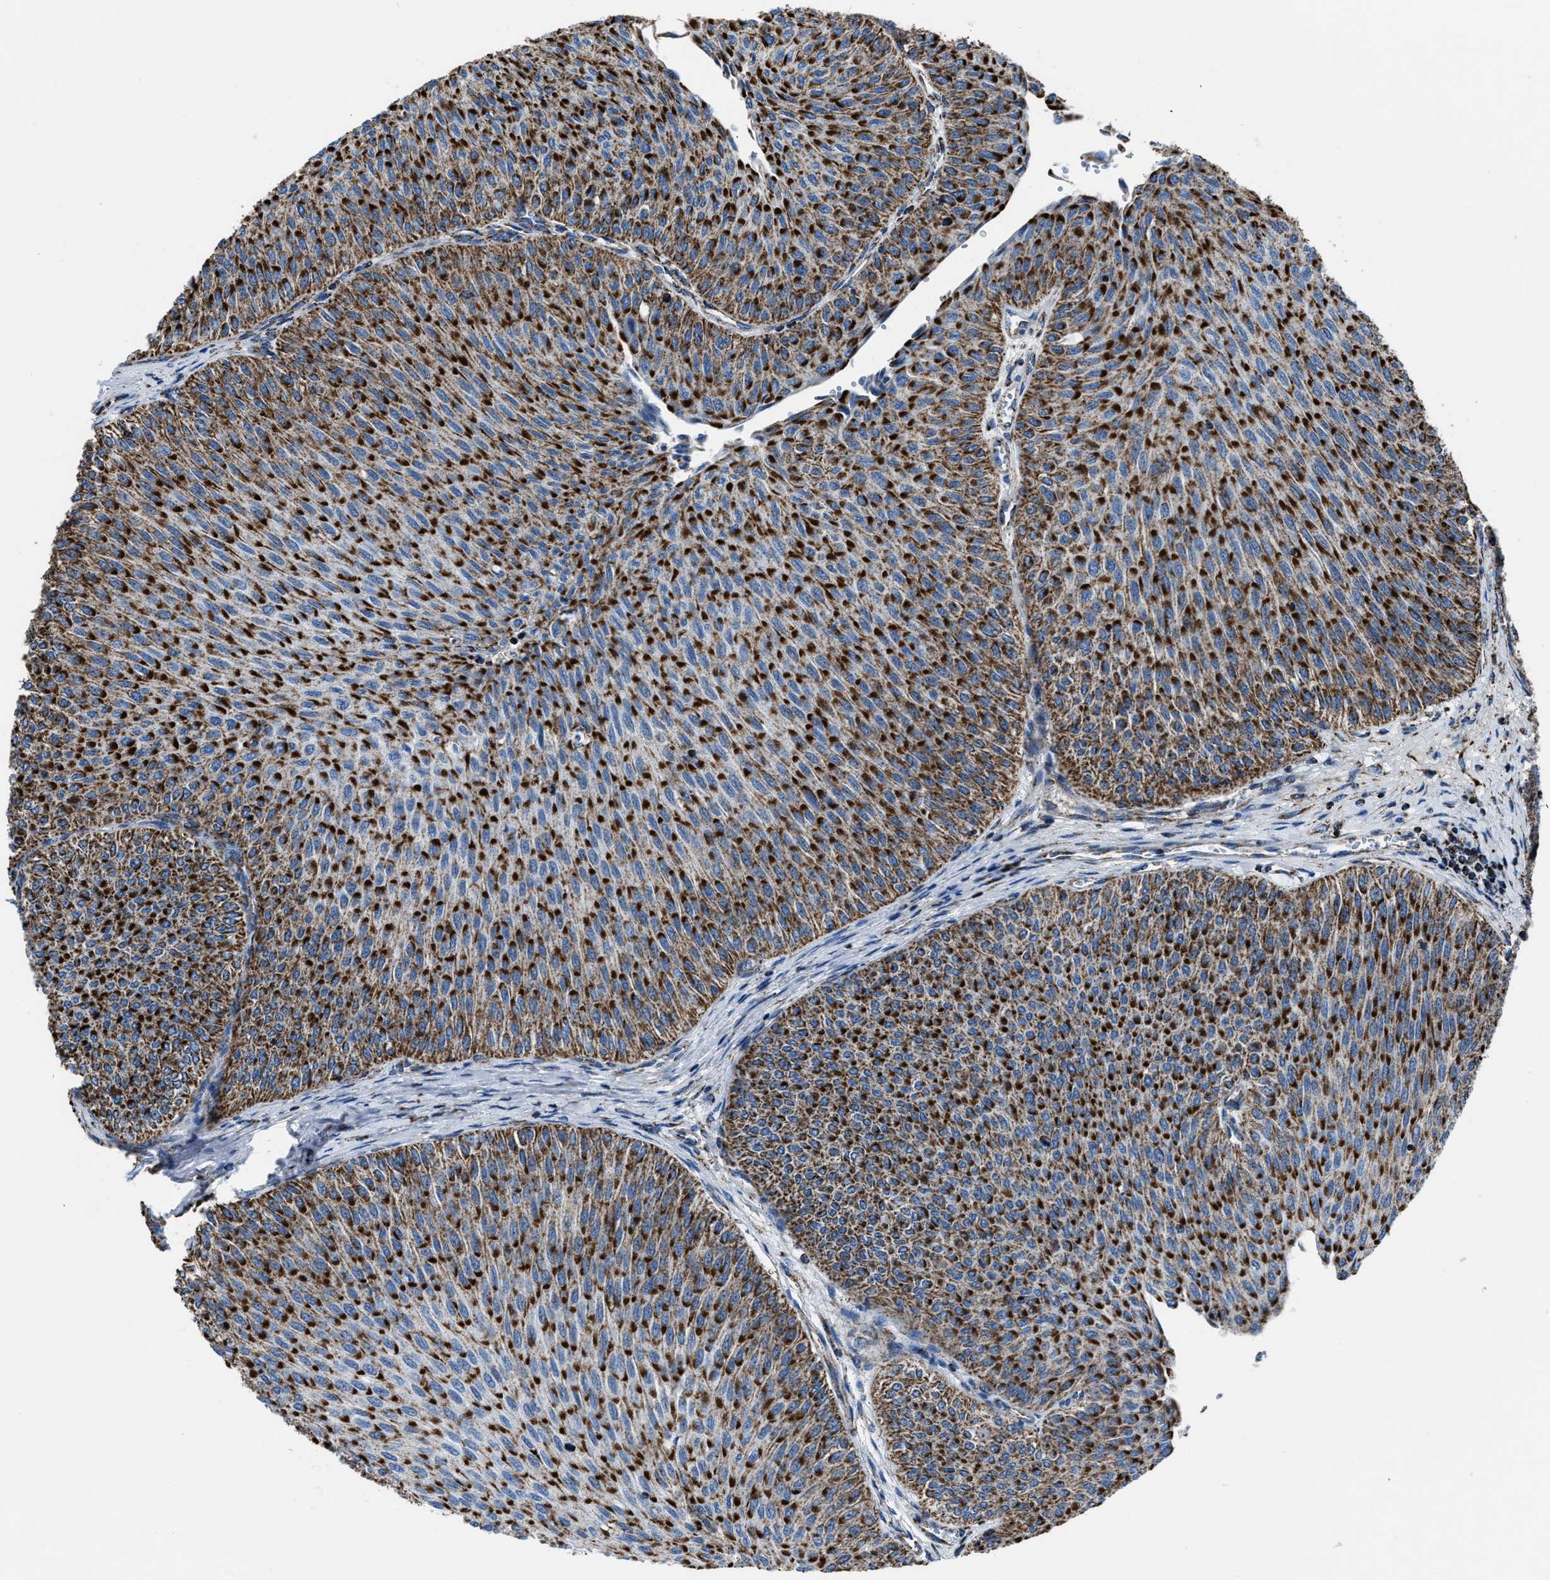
{"staining": {"intensity": "strong", "quantity": ">75%", "location": "cytoplasmic/membranous"}, "tissue": "urothelial cancer", "cell_type": "Tumor cells", "image_type": "cancer", "snomed": [{"axis": "morphology", "description": "Urothelial carcinoma, Low grade"}, {"axis": "topography", "description": "Urinary bladder"}], "caption": "Protein expression analysis of human urothelial cancer reveals strong cytoplasmic/membranous expression in about >75% of tumor cells. The protein of interest is shown in brown color, while the nuclei are stained blue.", "gene": "NSD3", "patient": {"sex": "male", "age": 78}}